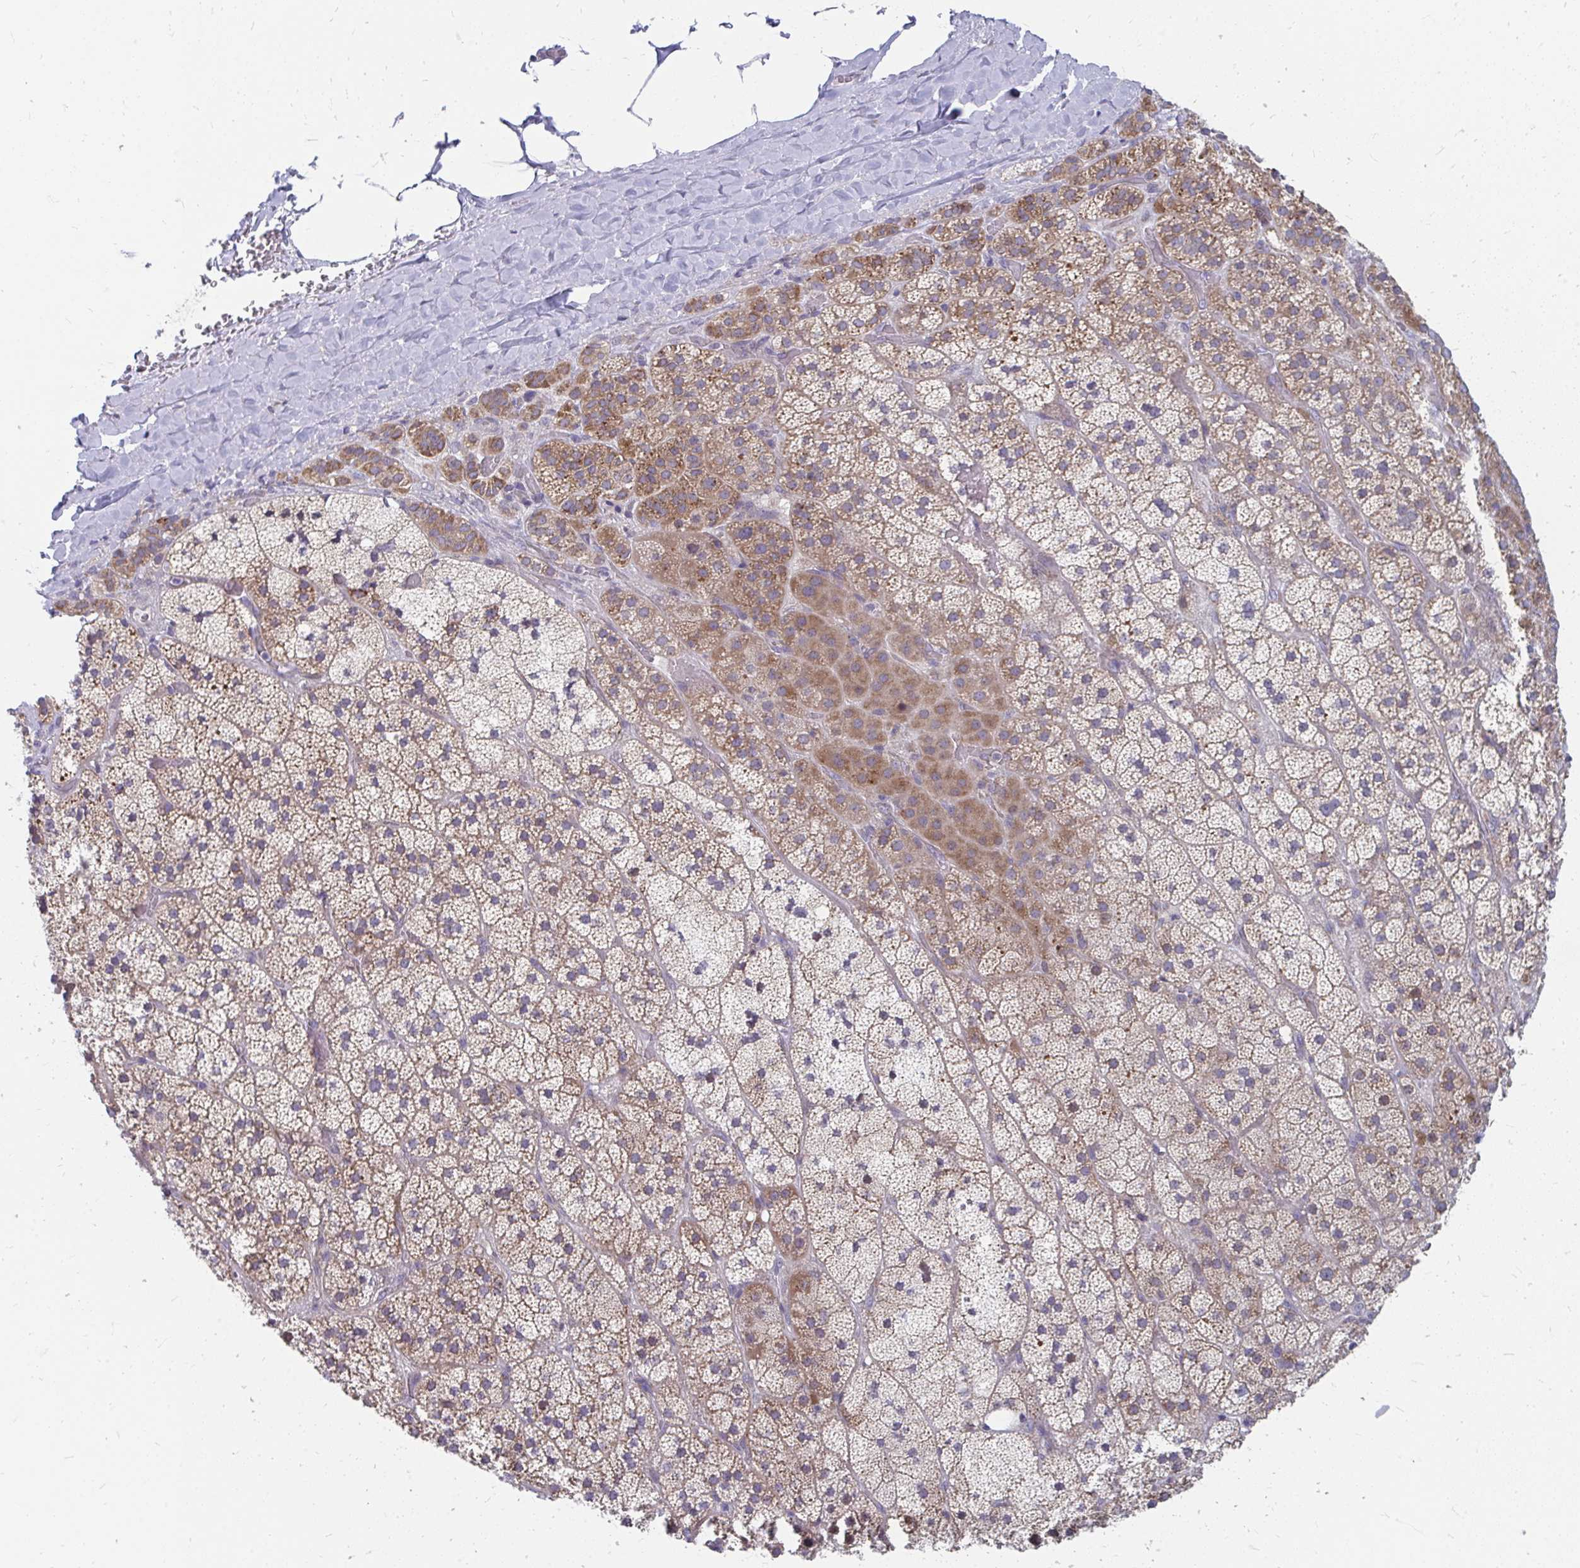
{"staining": {"intensity": "moderate", "quantity": ">75%", "location": "cytoplasmic/membranous"}, "tissue": "adrenal gland", "cell_type": "Glandular cells", "image_type": "normal", "snomed": [{"axis": "morphology", "description": "Normal tissue, NOS"}, {"axis": "topography", "description": "Adrenal gland"}], "caption": "A medium amount of moderate cytoplasmic/membranous expression is present in about >75% of glandular cells in unremarkable adrenal gland.", "gene": "PABIR3", "patient": {"sex": "male", "age": 57}}